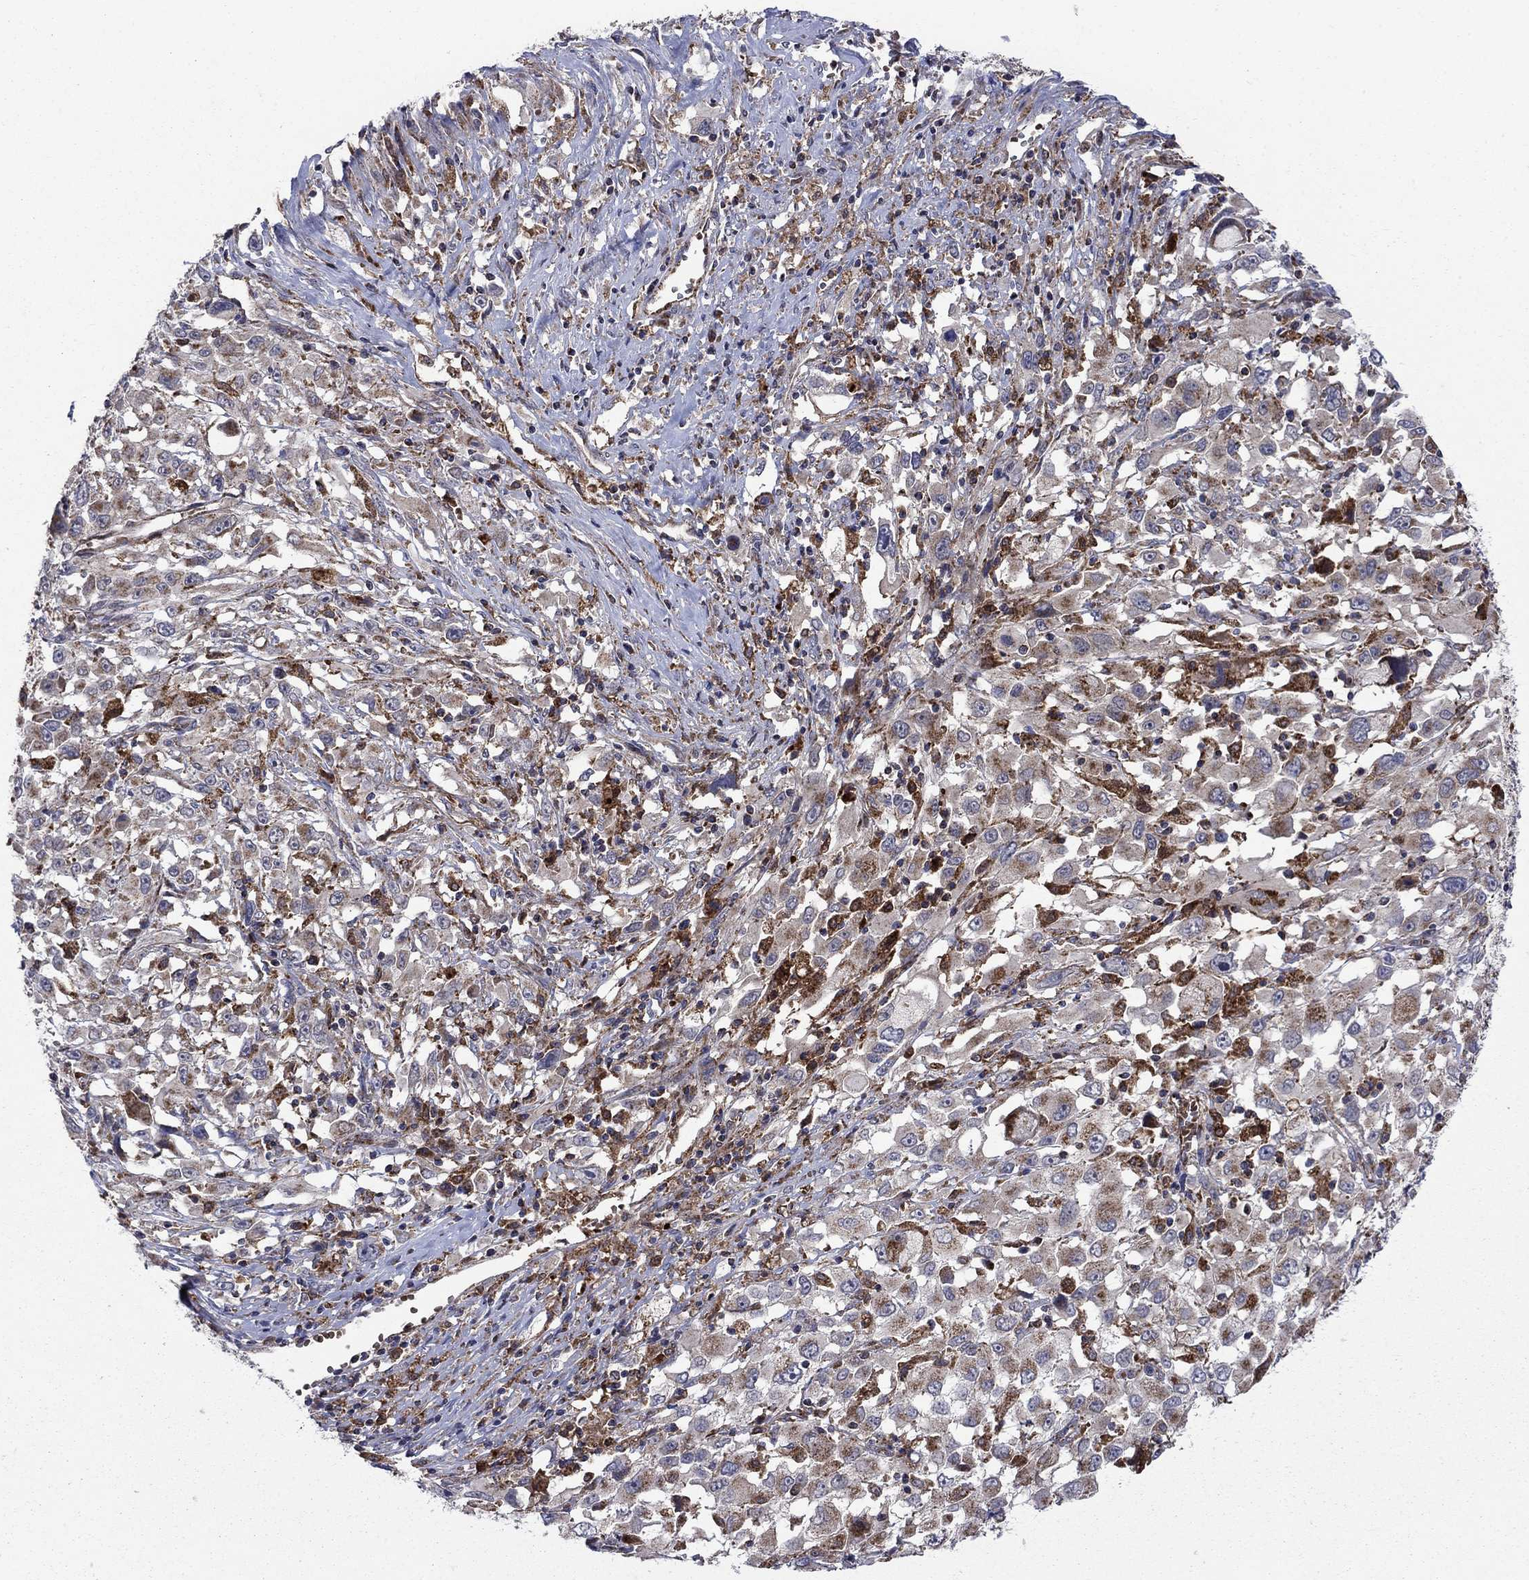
{"staining": {"intensity": "moderate", "quantity": "<25%", "location": "cytoplasmic/membranous"}, "tissue": "melanoma", "cell_type": "Tumor cells", "image_type": "cancer", "snomed": [{"axis": "morphology", "description": "Malignant melanoma, Metastatic site"}, {"axis": "topography", "description": "Soft tissue"}], "caption": "The histopathology image exhibits a brown stain indicating the presence of a protein in the cytoplasmic/membranous of tumor cells in melanoma.", "gene": "RNF19B", "patient": {"sex": "male", "age": 50}}